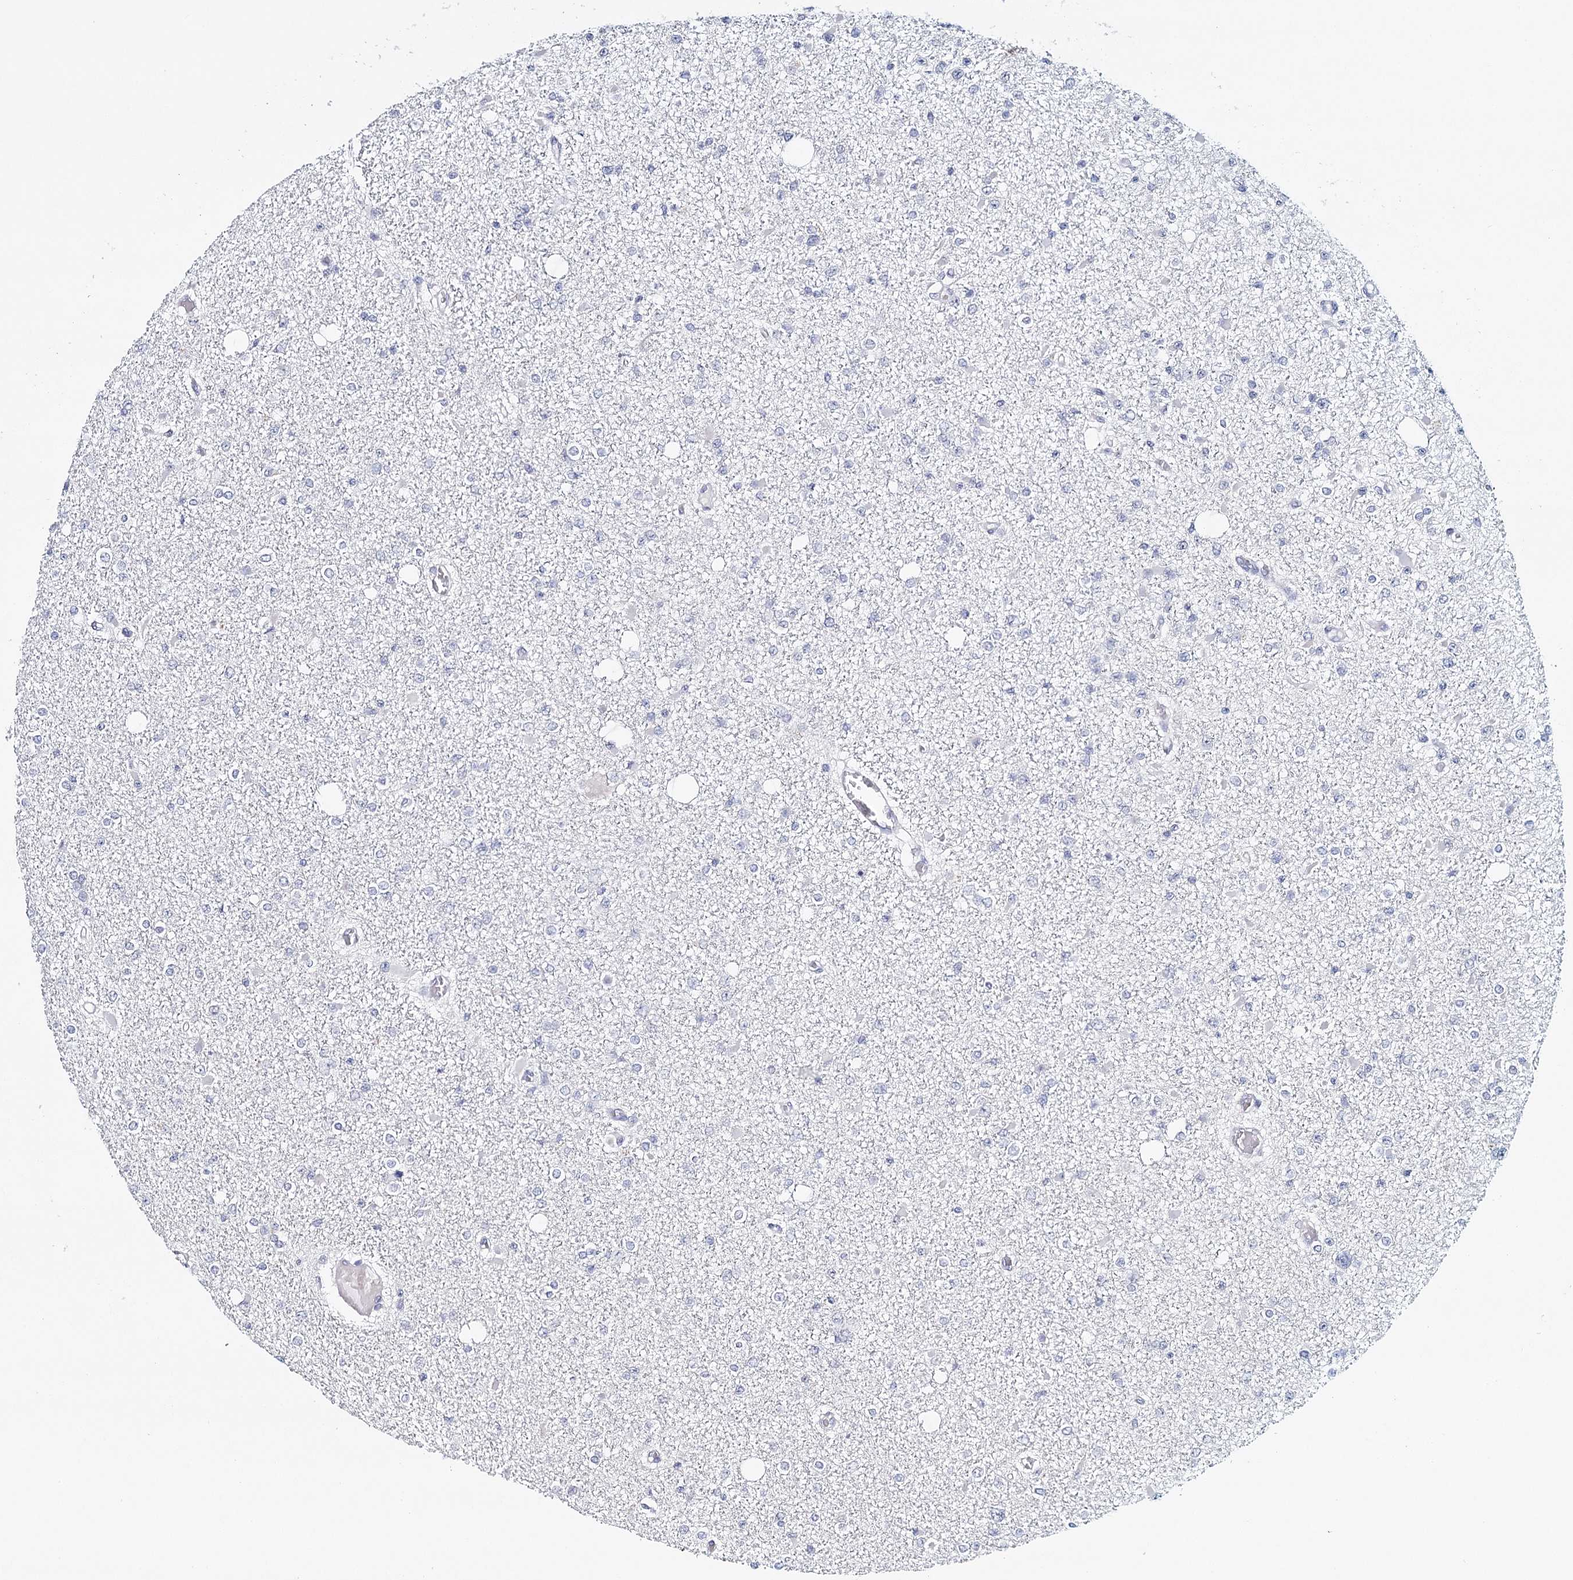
{"staining": {"intensity": "negative", "quantity": "none", "location": "none"}, "tissue": "glioma", "cell_type": "Tumor cells", "image_type": "cancer", "snomed": [{"axis": "morphology", "description": "Glioma, malignant, Low grade"}, {"axis": "topography", "description": "Brain"}], "caption": "An immunohistochemistry (IHC) photomicrograph of malignant glioma (low-grade) is shown. There is no staining in tumor cells of malignant glioma (low-grade).", "gene": "HSPA4L", "patient": {"sex": "female", "age": 22}}